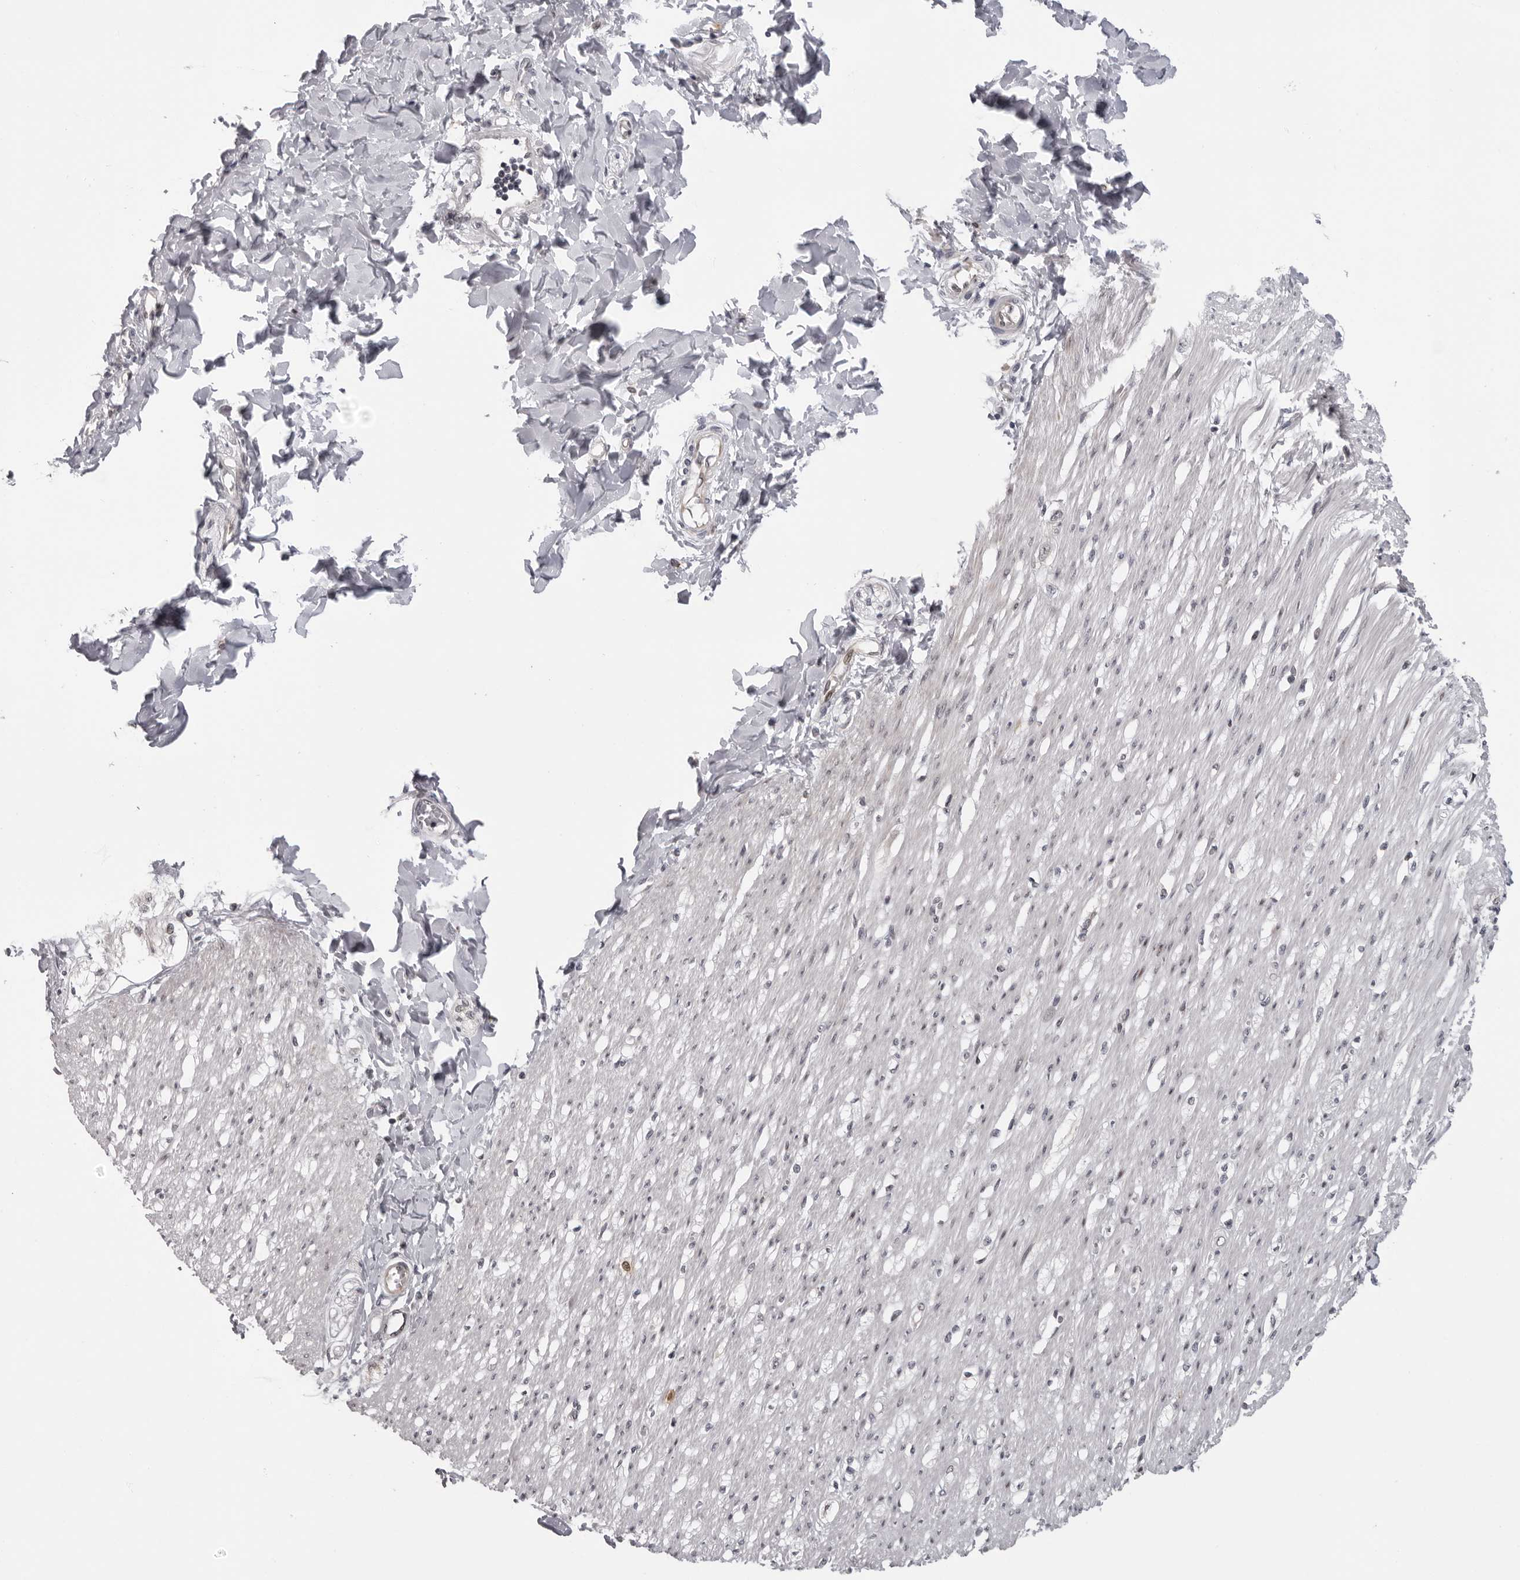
{"staining": {"intensity": "moderate", "quantity": "25%-75%", "location": "cytoplasmic/membranous,nuclear"}, "tissue": "smooth muscle", "cell_type": "Smooth muscle cells", "image_type": "normal", "snomed": [{"axis": "morphology", "description": "Normal tissue, NOS"}, {"axis": "morphology", "description": "Adenocarcinoma, NOS"}, {"axis": "topography", "description": "Colon"}, {"axis": "topography", "description": "Peripheral nerve tissue"}], "caption": "Brown immunohistochemical staining in unremarkable smooth muscle exhibits moderate cytoplasmic/membranous,nuclear staining in approximately 25%-75% of smooth muscle cells. The staining was performed using DAB to visualize the protein expression in brown, while the nuclei were stained in blue with hematoxylin (Magnification: 20x).", "gene": "GCSAML", "patient": {"sex": "male", "age": 14}}